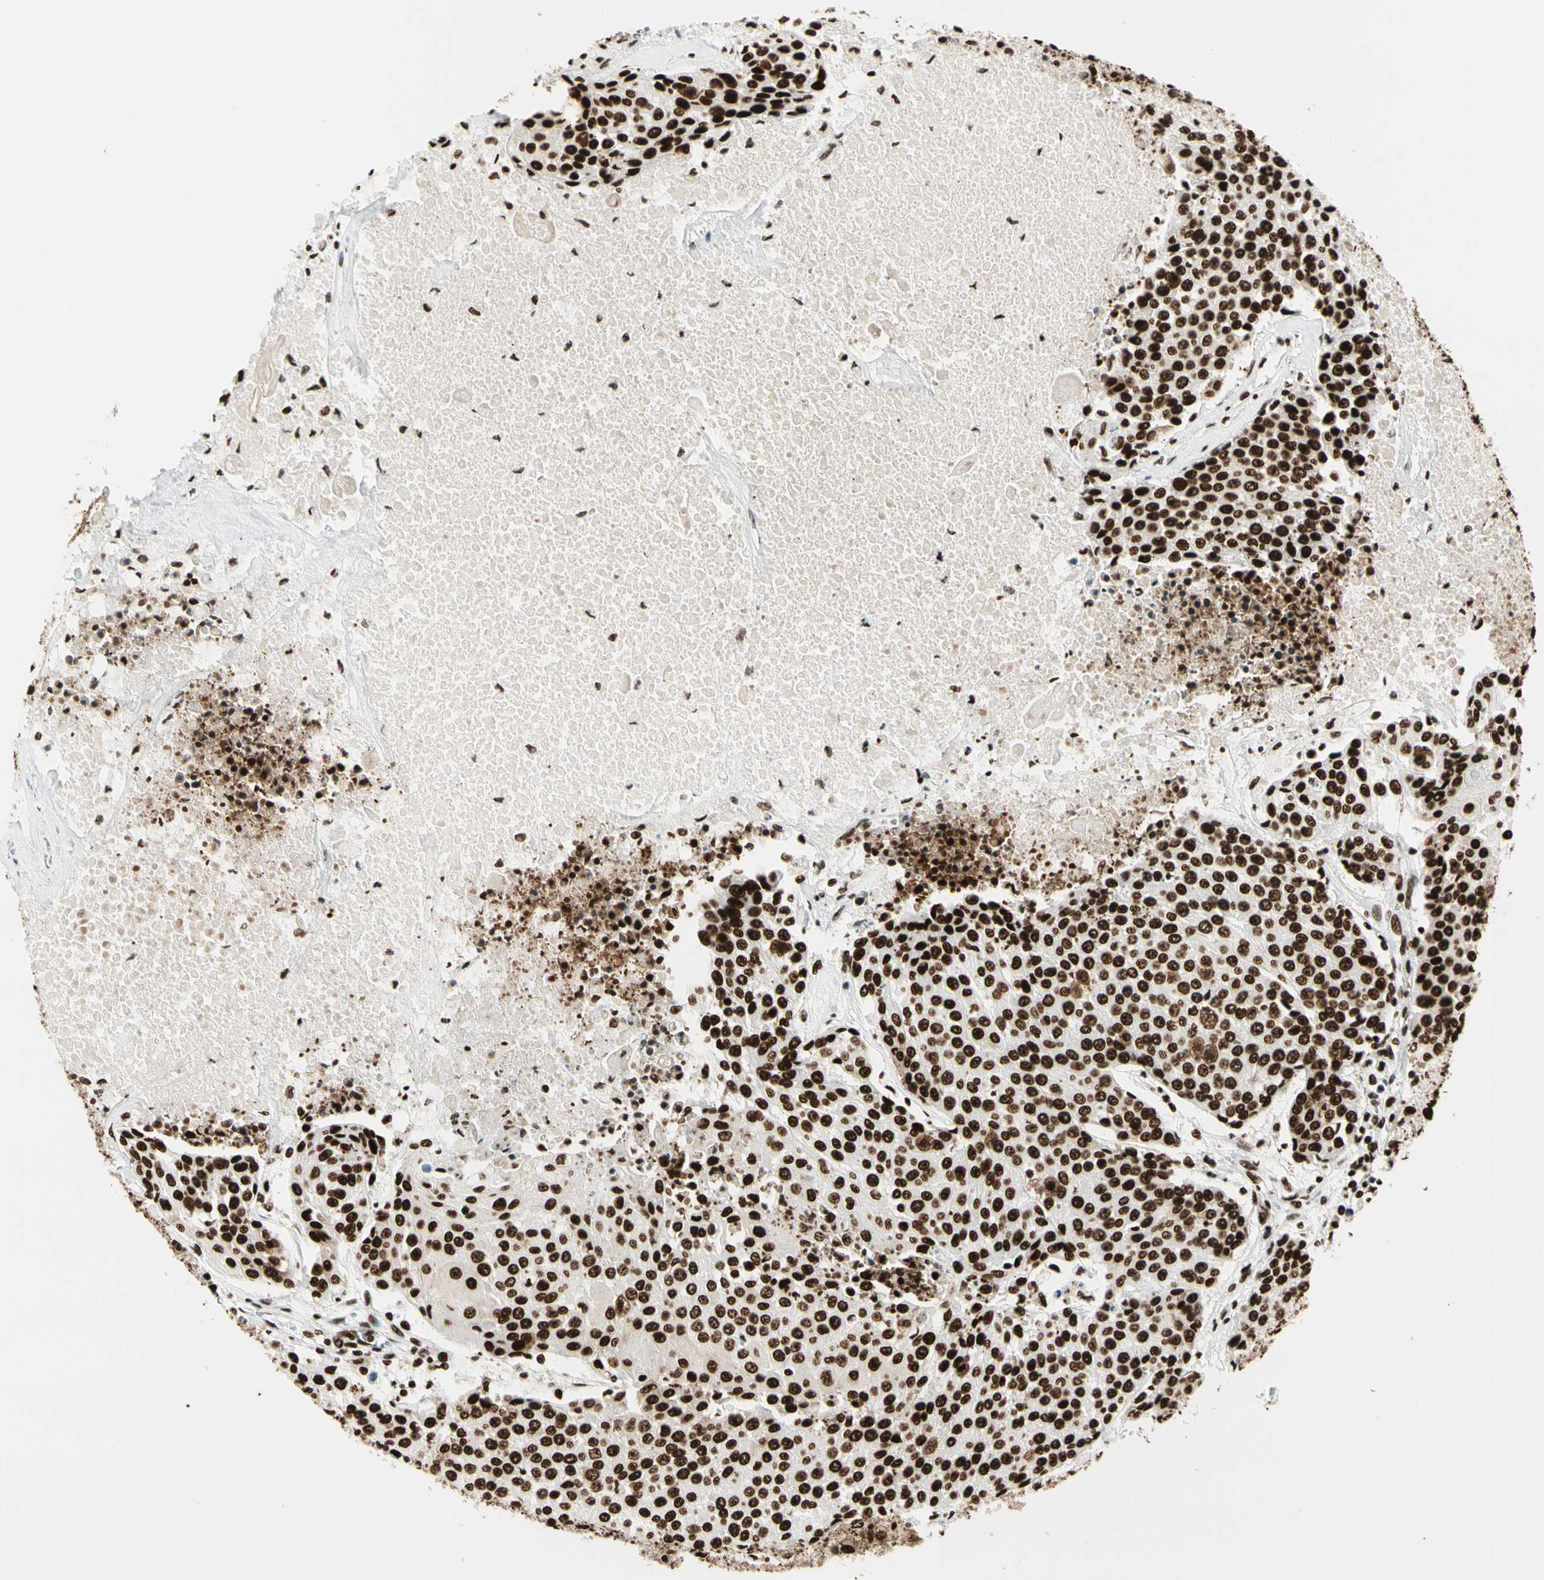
{"staining": {"intensity": "strong", "quantity": ">75%", "location": "nuclear"}, "tissue": "urothelial cancer", "cell_type": "Tumor cells", "image_type": "cancer", "snomed": [{"axis": "morphology", "description": "Urothelial carcinoma, High grade"}, {"axis": "topography", "description": "Urinary bladder"}], "caption": "Immunohistochemical staining of urothelial cancer exhibits strong nuclear protein expression in approximately >75% of tumor cells. The staining was performed using DAB (3,3'-diaminobenzidine), with brown indicating positive protein expression. Nuclei are stained blue with hematoxylin.", "gene": "CCAR1", "patient": {"sex": "female", "age": 85}}